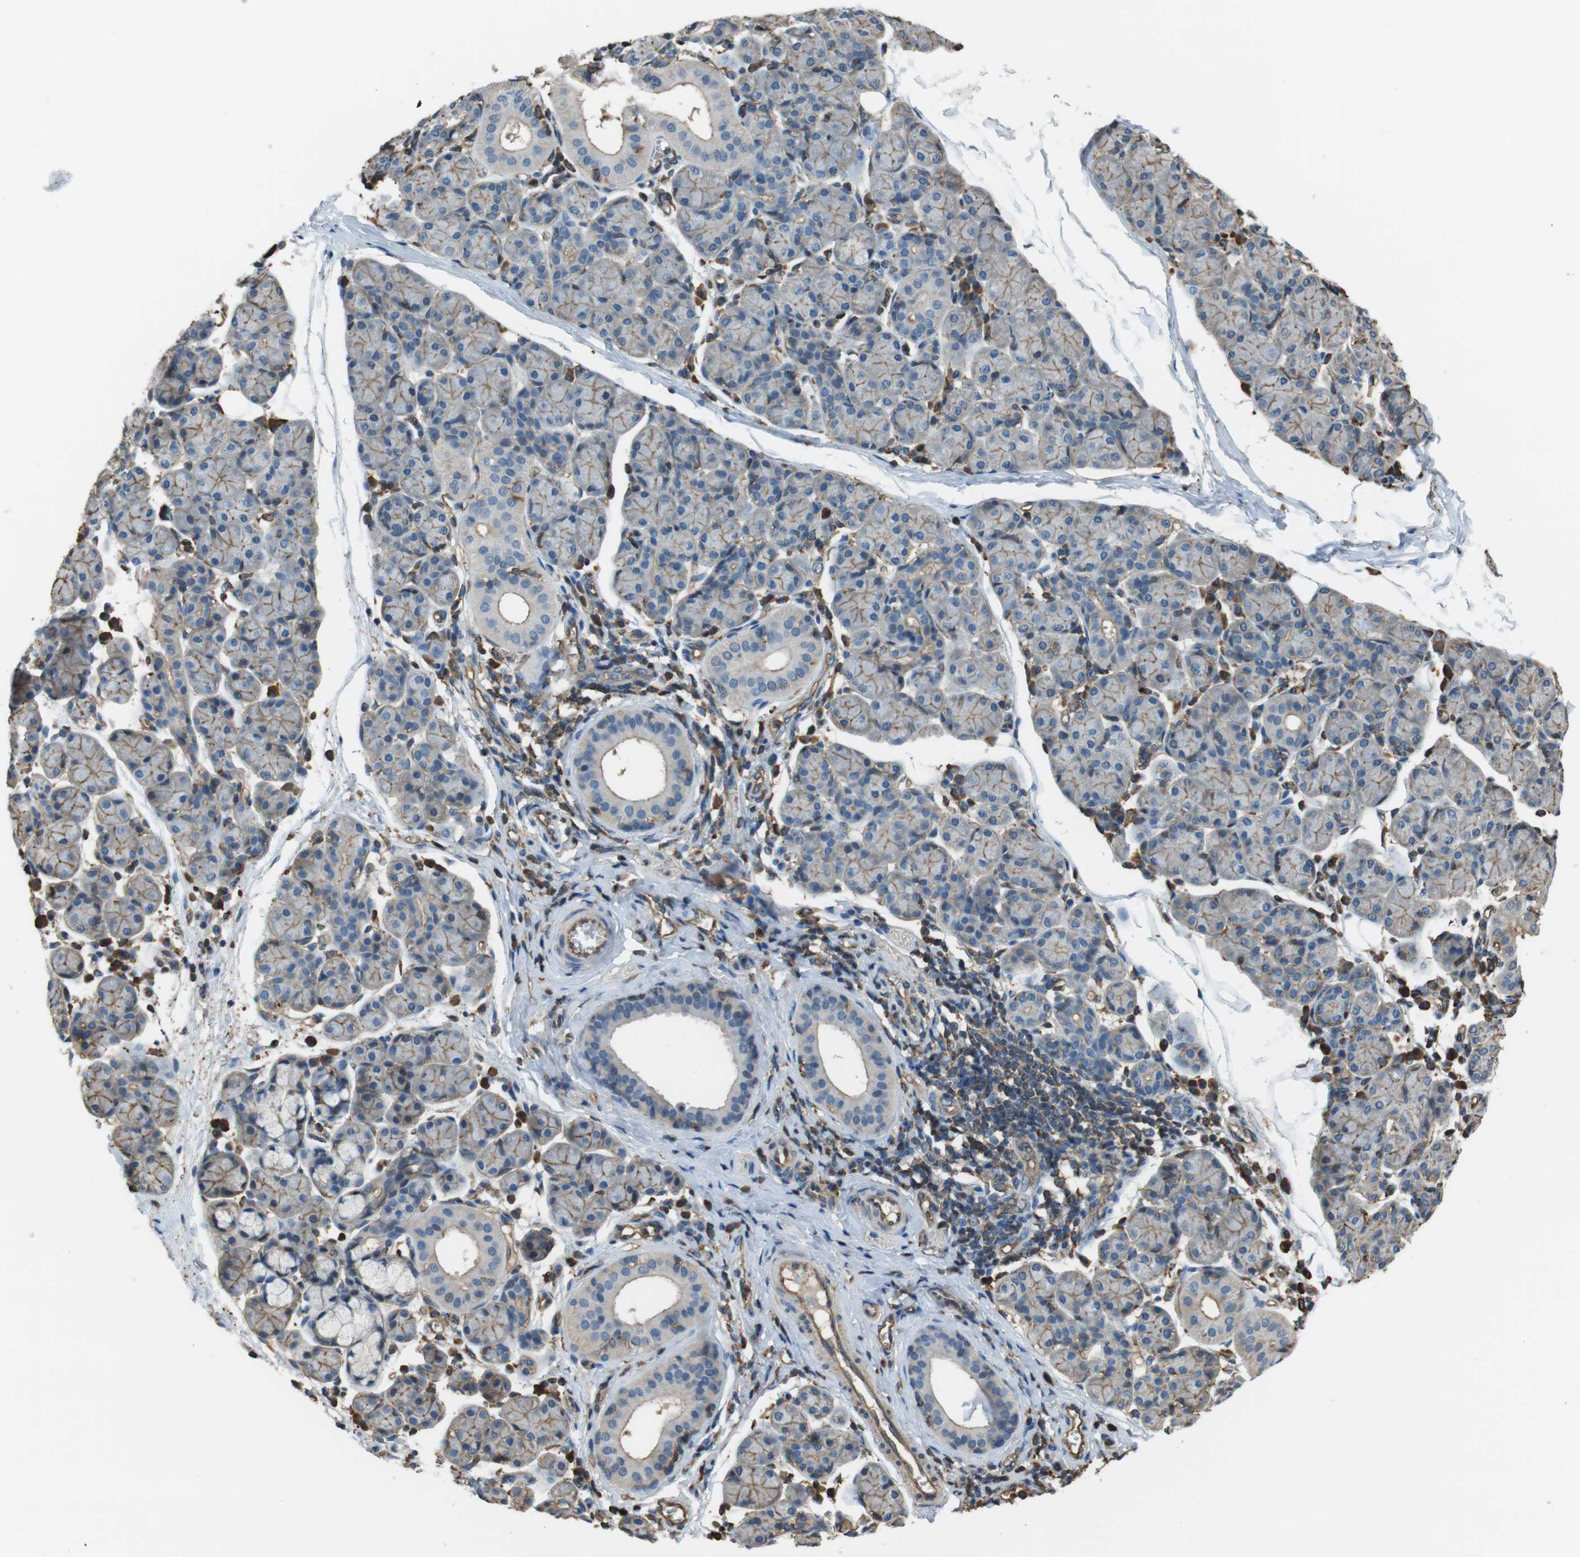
{"staining": {"intensity": "weak", "quantity": "25%-75%", "location": "cytoplasmic/membranous"}, "tissue": "salivary gland", "cell_type": "Glandular cells", "image_type": "normal", "snomed": [{"axis": "morphology", "description": "Normal tissue, NOS"}, {"axis": "morphology", "description": "Inflammation, NOS"}, {"axis": "topography", "description": "Lymph node"}, {"axis": "topography", "description": "Salivary gland"}], "caption": "This is a photomicrograph of immunohistochemistry staining of benign salivary gland, which shows weak staining in the cytoplasmic/membranous of glandular cells.", "gene": "FCAR", "patient": {"sex": "male", "age": 3}}